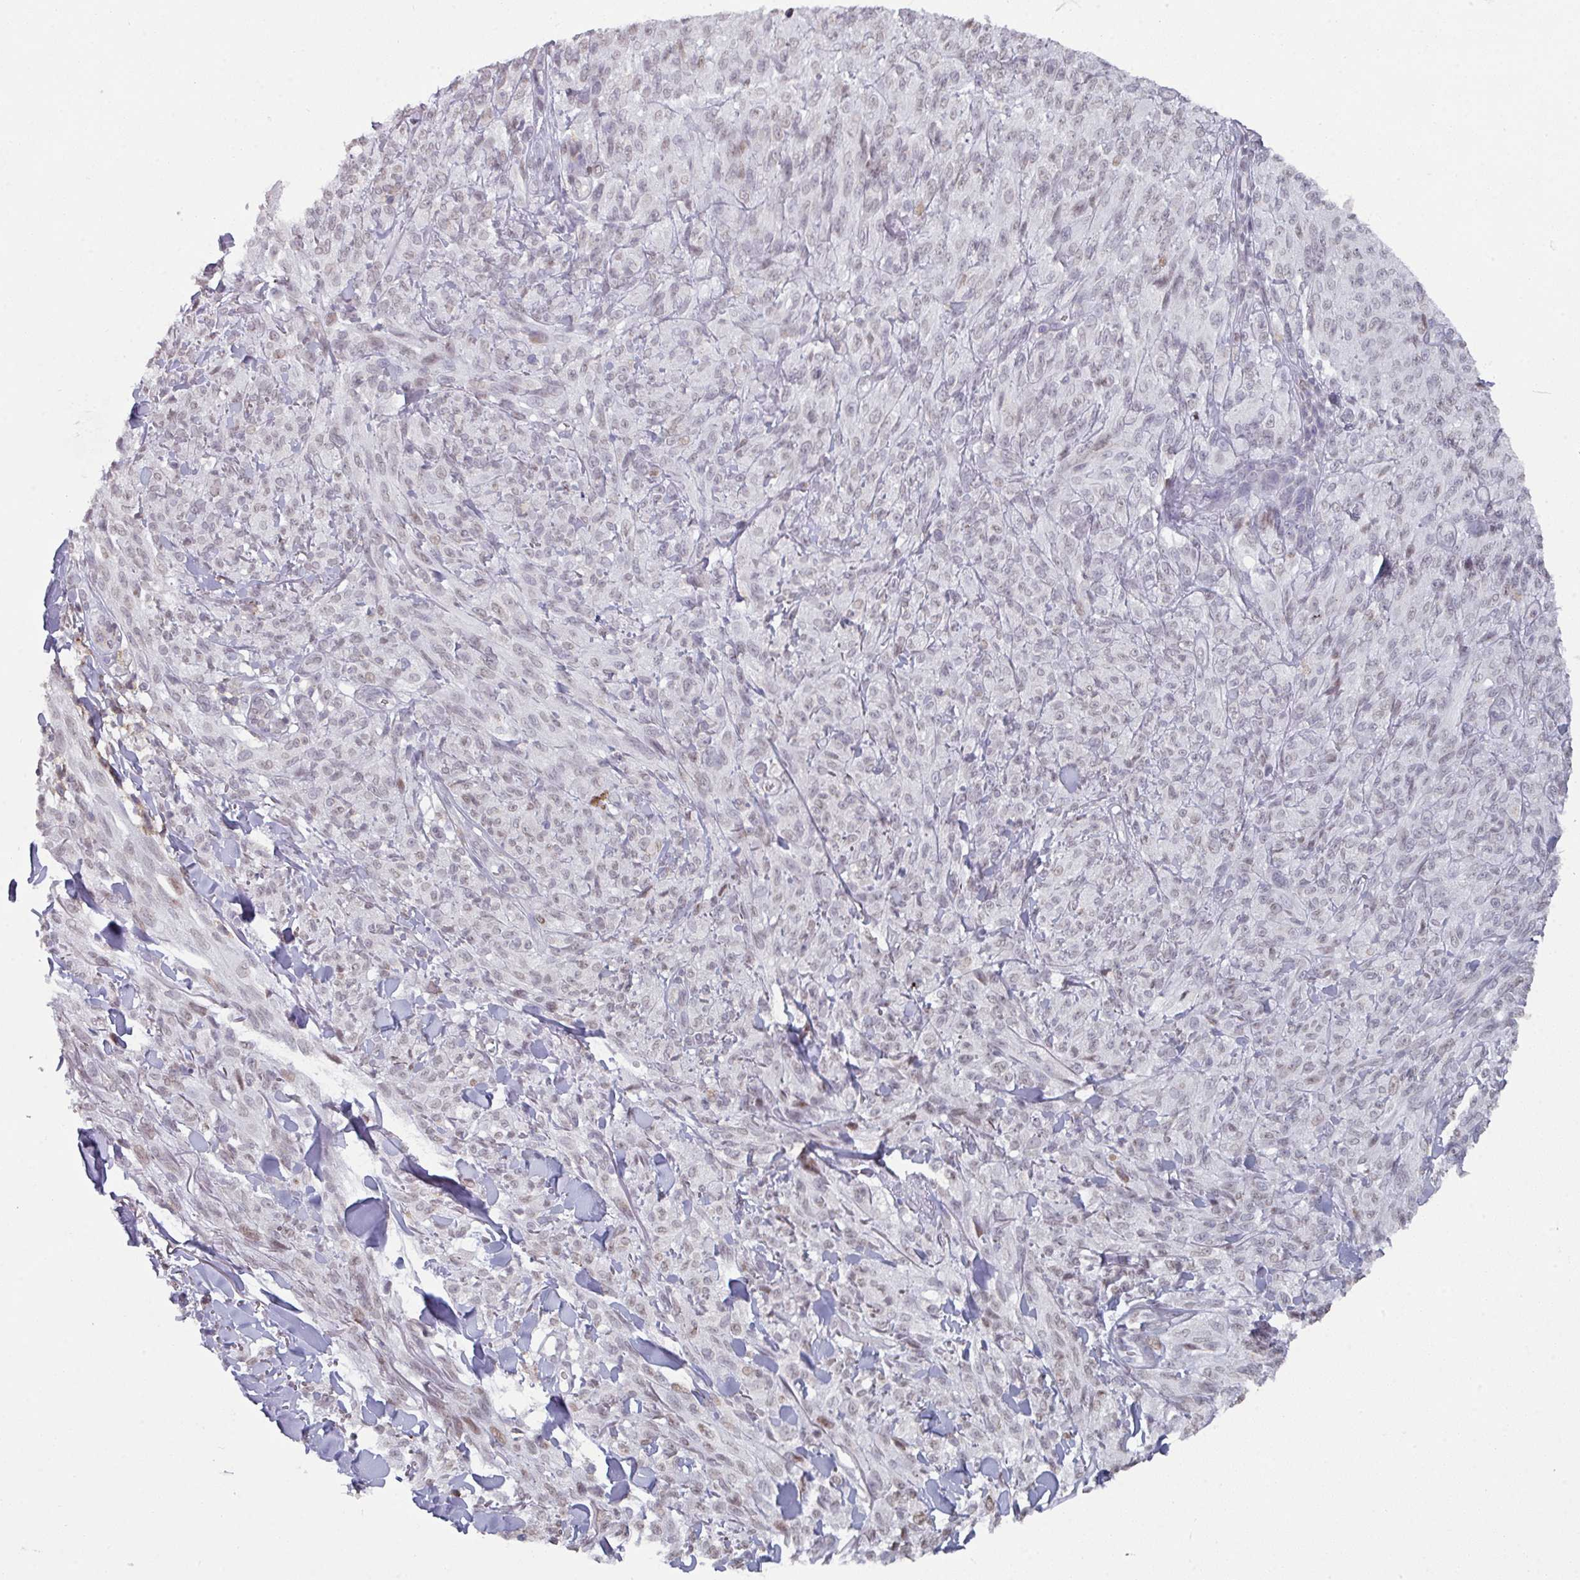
{"staining": {"intensity": "weak", "quantity": ">75%", "location": "nuclear"}, "tissue": "melanoma", "cell_type": "Tumor cells", "image_type": "cancer", "snomed": [{"axis": "morphology", "description": "Malignant melanoma, NOS"}, {"axis": "topography", "description": "Skin of upper arm"}], "caption": "This is an image of immunohistochemistry (IHC) staining of malignant melanoma, which shows weak staining in the nuclear of tumor cells.", "gene": "RASAL3", "patient": {"sex": "female", "age": 65}}